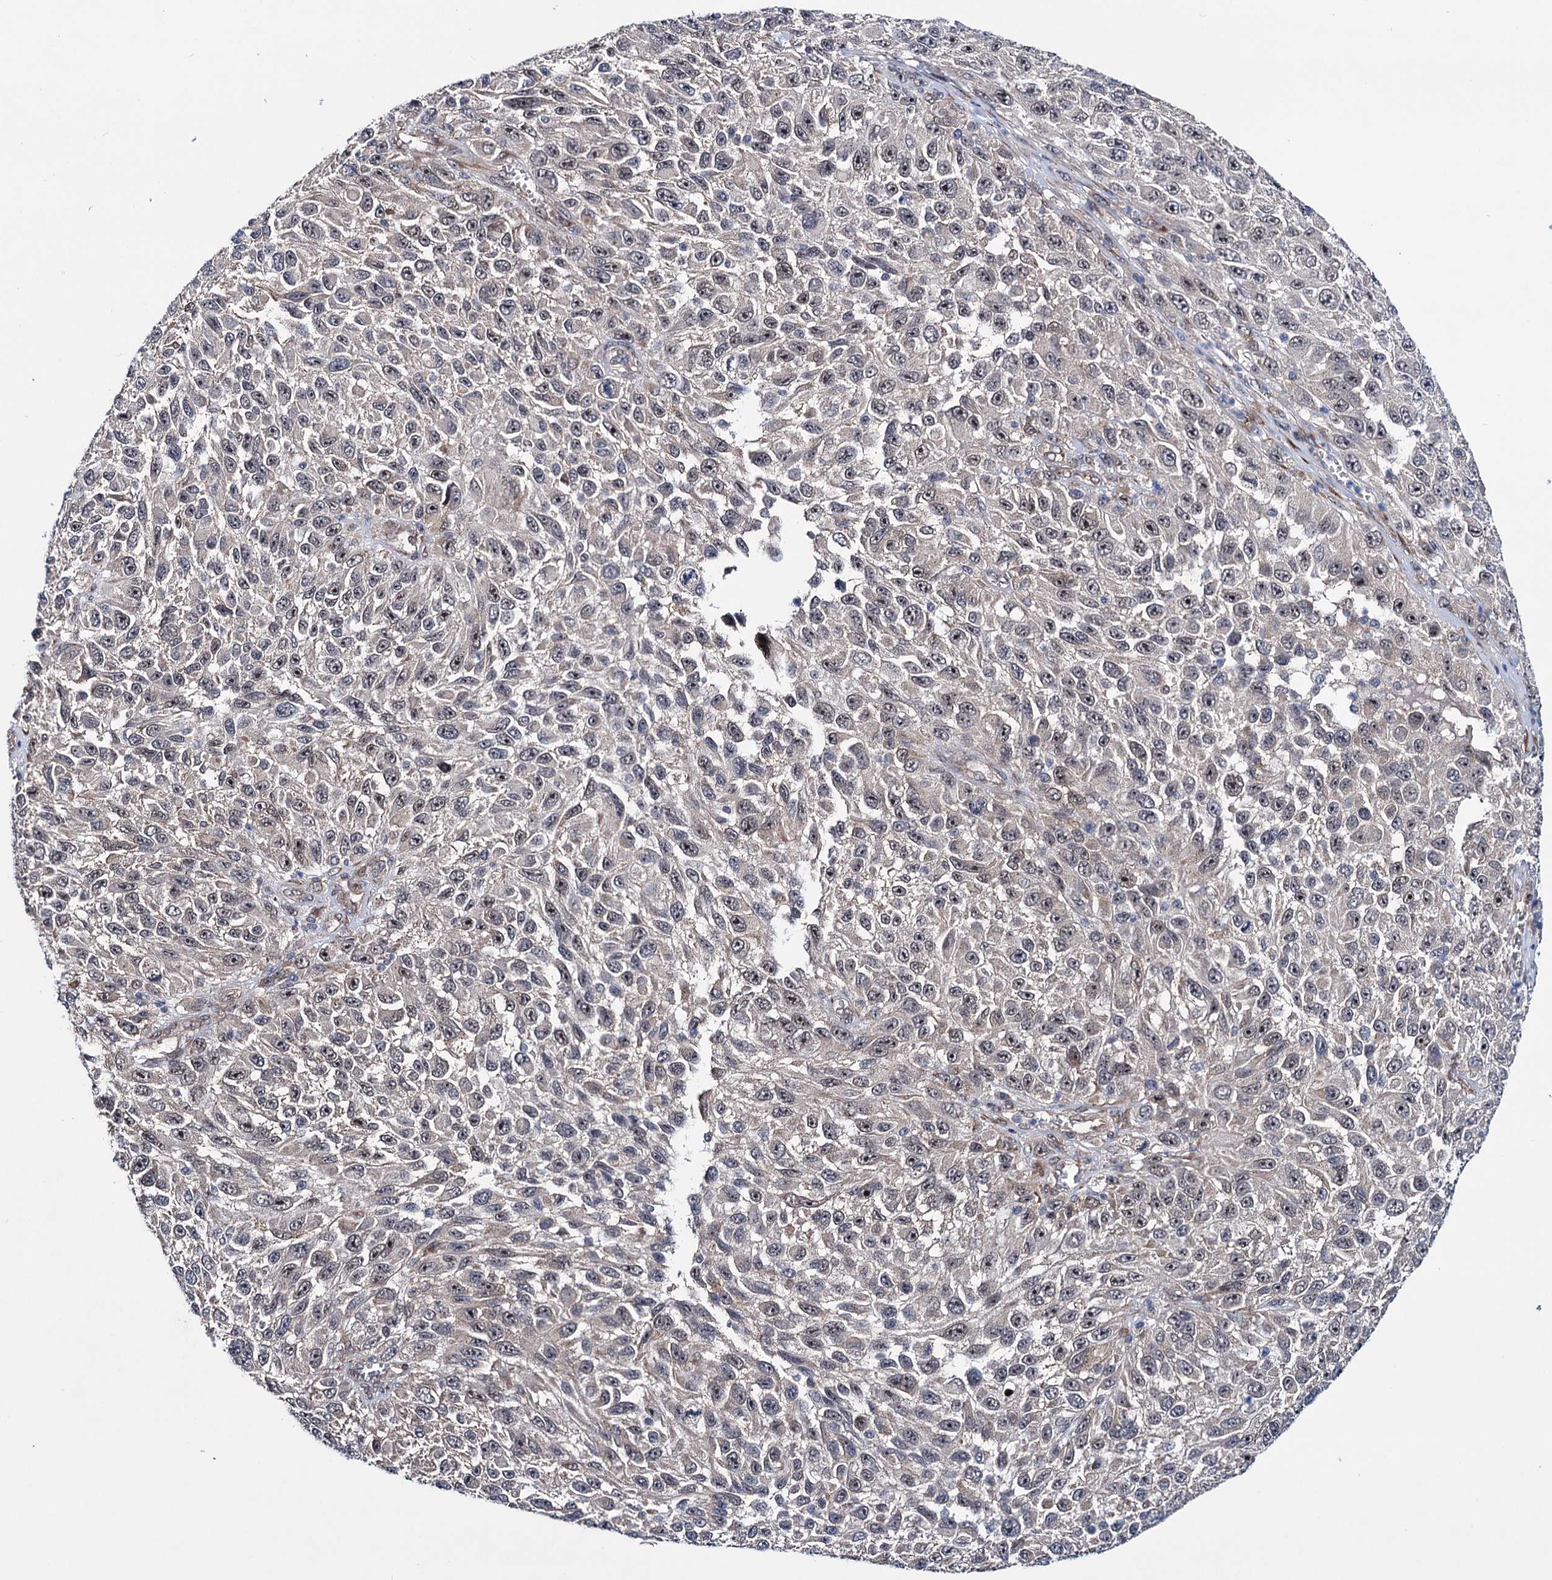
{"staining": {"intensity": "weak", "quantity": "<25%", "location": "nuclear"}, "tissue": "melanoma", "cell_type": "Tumor cells", "image_type": "cancer", "snomed": [{"axis": "morphology", "description": "Normal tissue, NOS"}, {"axis": "morphology", "description": "Malignant melanoma, NOS"}, {"axis": "topography", "description": "Skin"}], "caption": "An image of melanoma stained for a protein exhibits no brown staining in tumor cells.", "gene": "EYA4", "patient": {"sex": "female", "age": 96}}